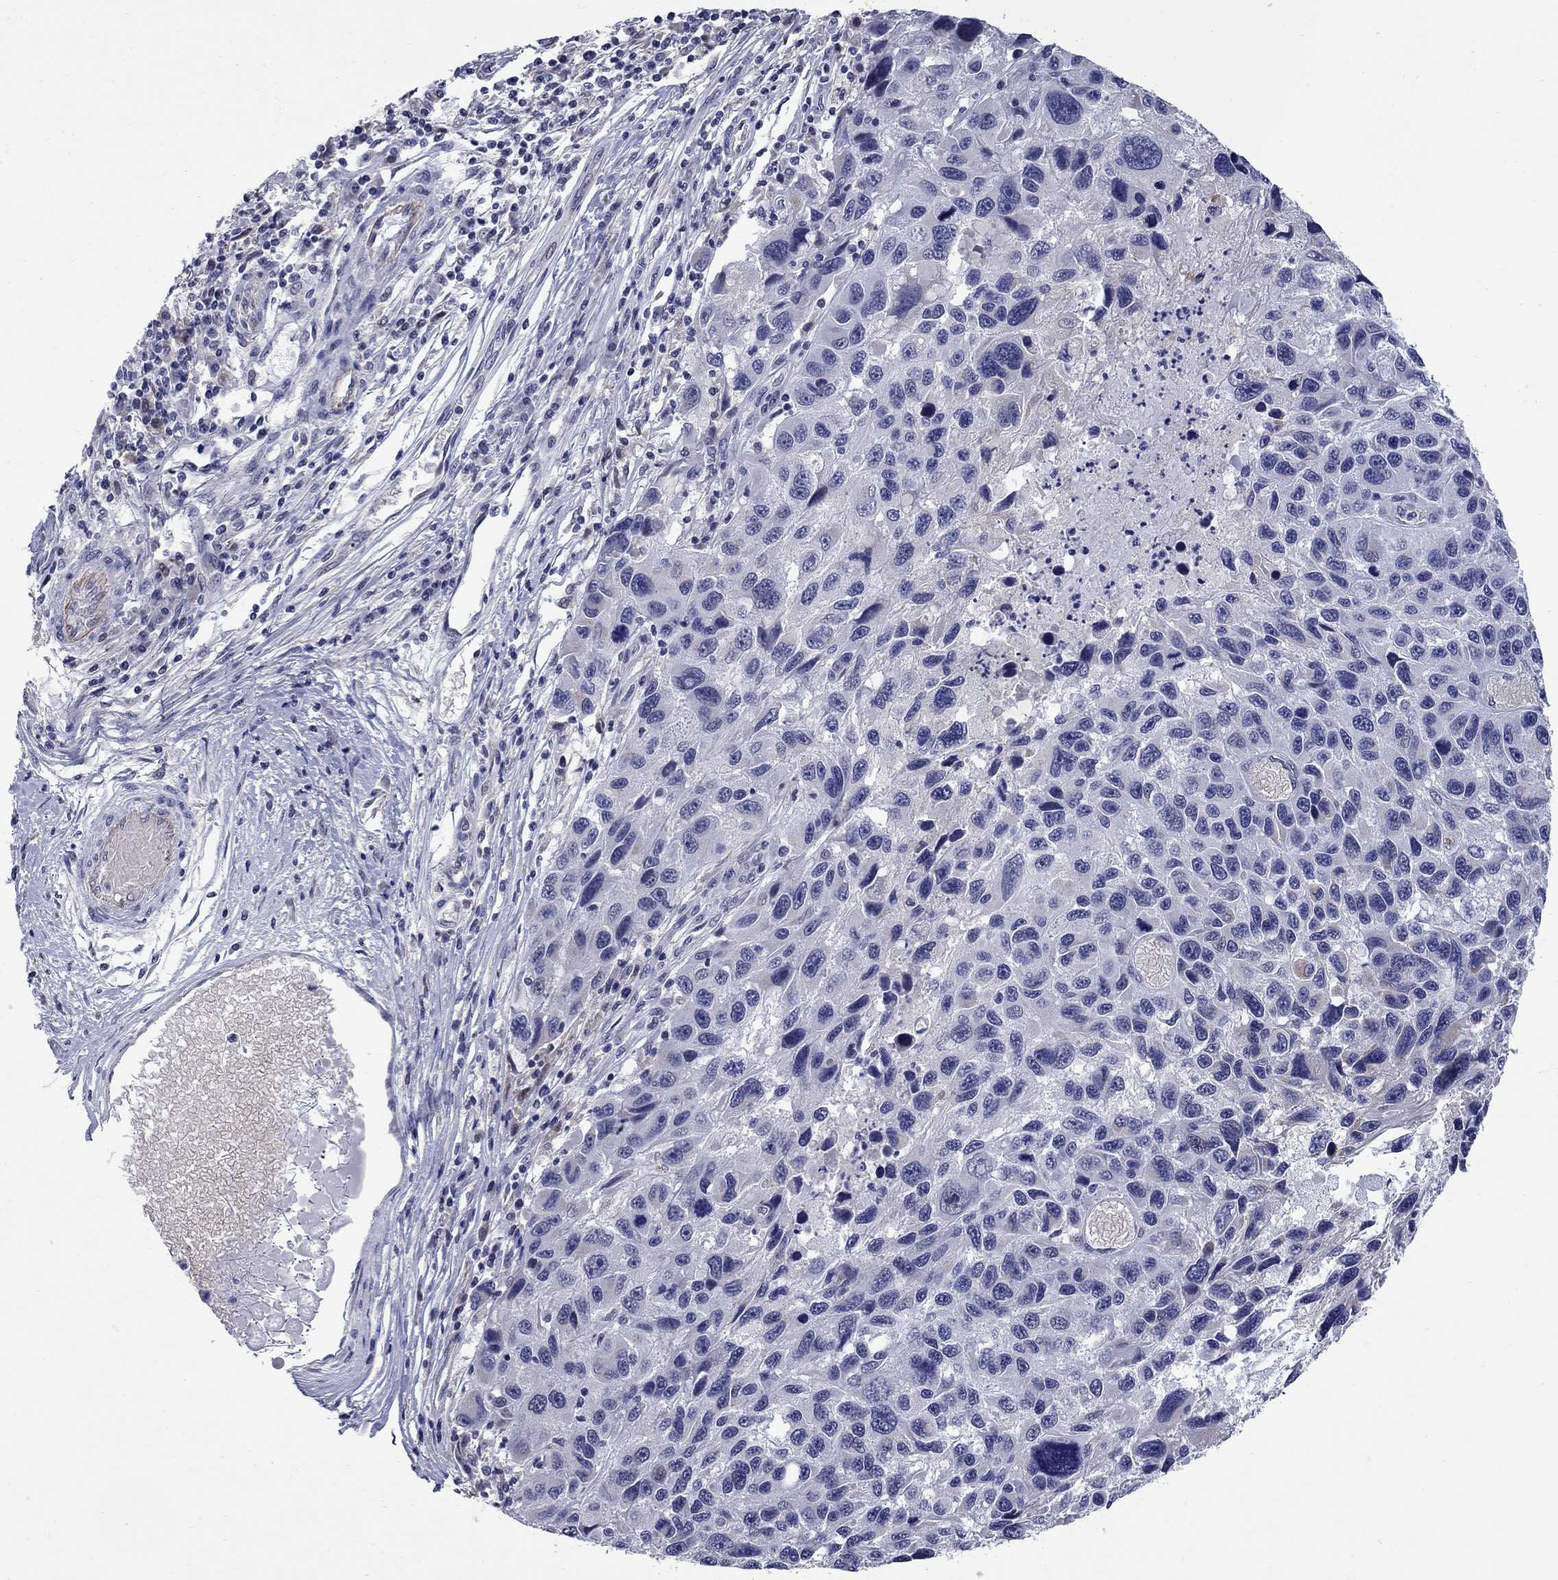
{"staining": {"intensity": "negative", "quantity": "none", "location": "none"}, "tissue": "melanoma", "cell_type": "Tumor cells", "image_type": "cancer", "snomed": [{"axis": "morphology", "description": "Malignant melanoma, NOS"}, {"axis": "topography", "description": "Skin"}], "caption": "Malignant melanoma was stained to show a protein in brown. There is no significant positivity in tumor cells.", "gene": "HTR4", "patient": {"sex": "male", "age": 53}}